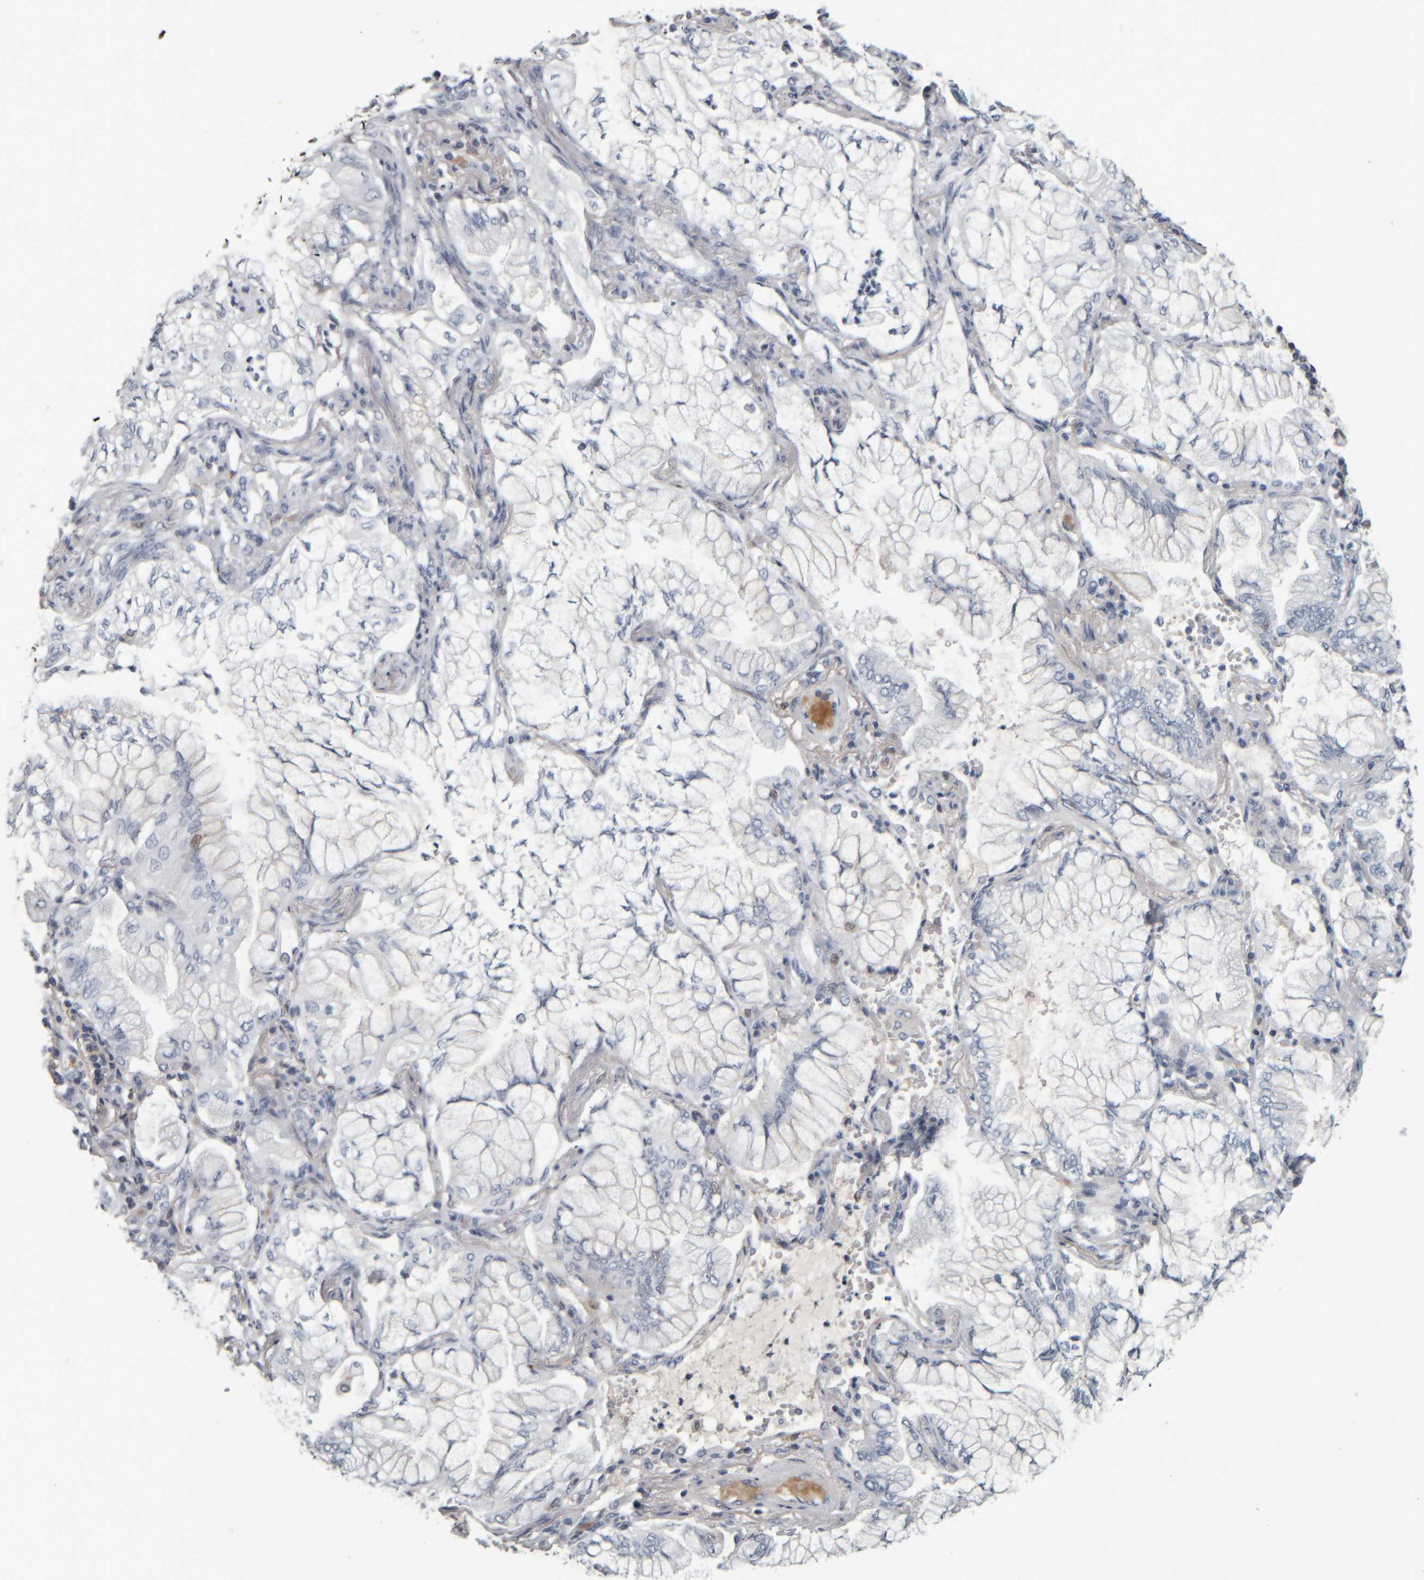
{"staining": {"intensity": "negative", "quantity": "none", "location": "none"}, "tissue": "lung cancer", "cell_type": "Tumor cells", "image_type": "cancer", "snomed": [{"axis": "morphology", "description": "Adenocarcinoma, NOS"}, {"axis": "topography", "description": "Lung"}], "caption": "Tumor cells show no significant protein positivity in adenocarcinoma (lung).", "gene": "CAVIN4", "patient": {"sex": "female", "age": 70}}